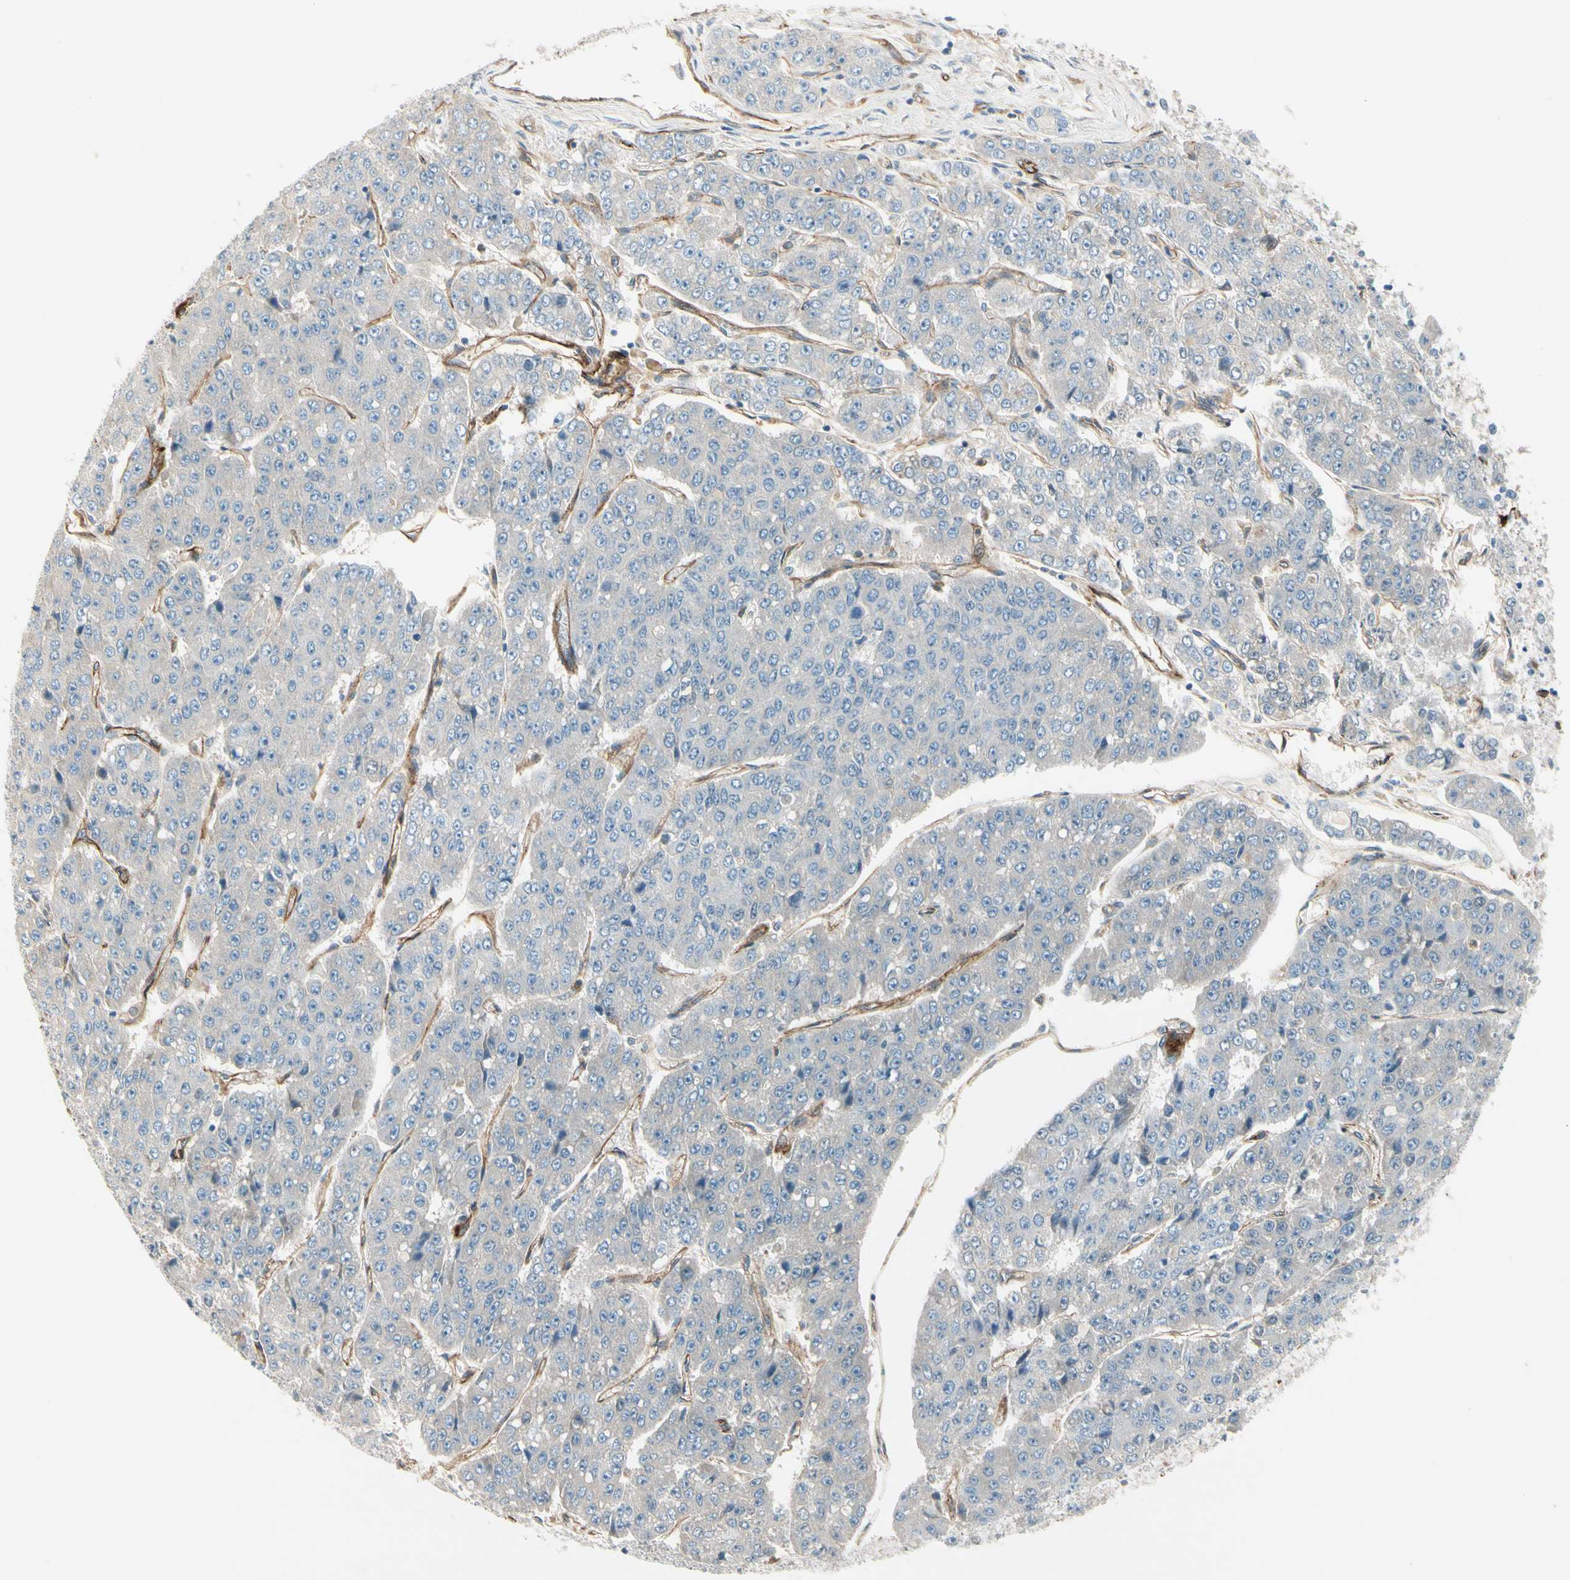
{"staining": {"intensity": "negative", "quantity": "none", "location": "none"}, "tissue": "pancreatic cancer", "cell_type": "Tumor cells", "image_type": "cancer", "snomed": [{"axis": "morphology", "description": "Adenocarcinoma, NOS"}, {"axis": "topography", "description": "Pancreas"}], "caption": "Photomicrograph shows no protein staining in tumor cells of pancreatic cancer tissue.", "gene": "CD93", "patient": {"sex": "male", "age": 50}}